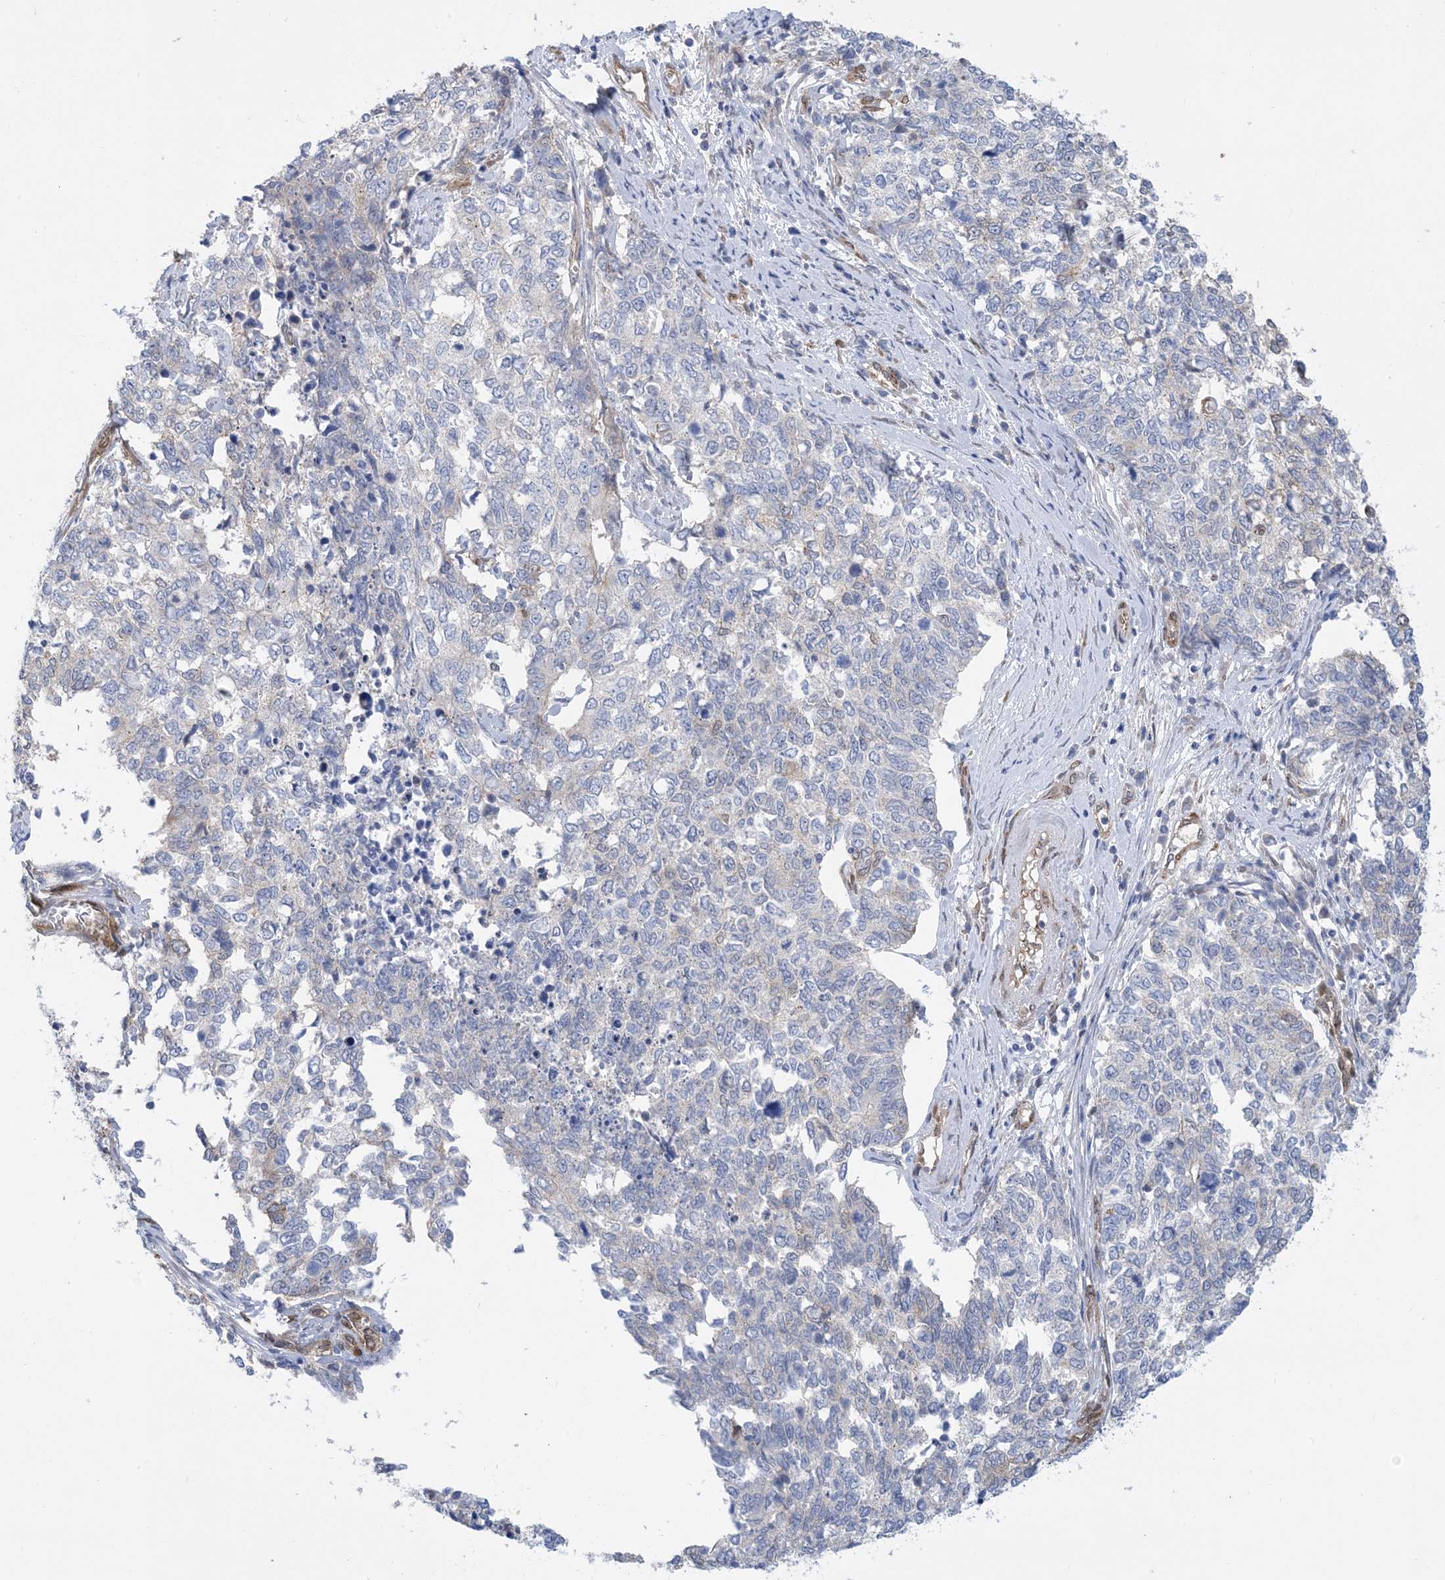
{"staining": {"intensity": "negative", "quantity": "none", "location": "none"}, "tissue": "cervical cancer", "cell_type": "Tumor cells", "image_type": "cancer", "snomed": [{"axis": "morphology", "description": "Squamous cell carcinoma, NOS"}, {"axis": "topography", "description": "Cervix"}], "caption": "Immunohistochemistry (IHC) image of squamous cell carcinoma (cervical) stained for a protein (brown), which shows no staining in tumor cells.", "gene": "RBMS3", "patient": {"sex": "female", "age": 63}}